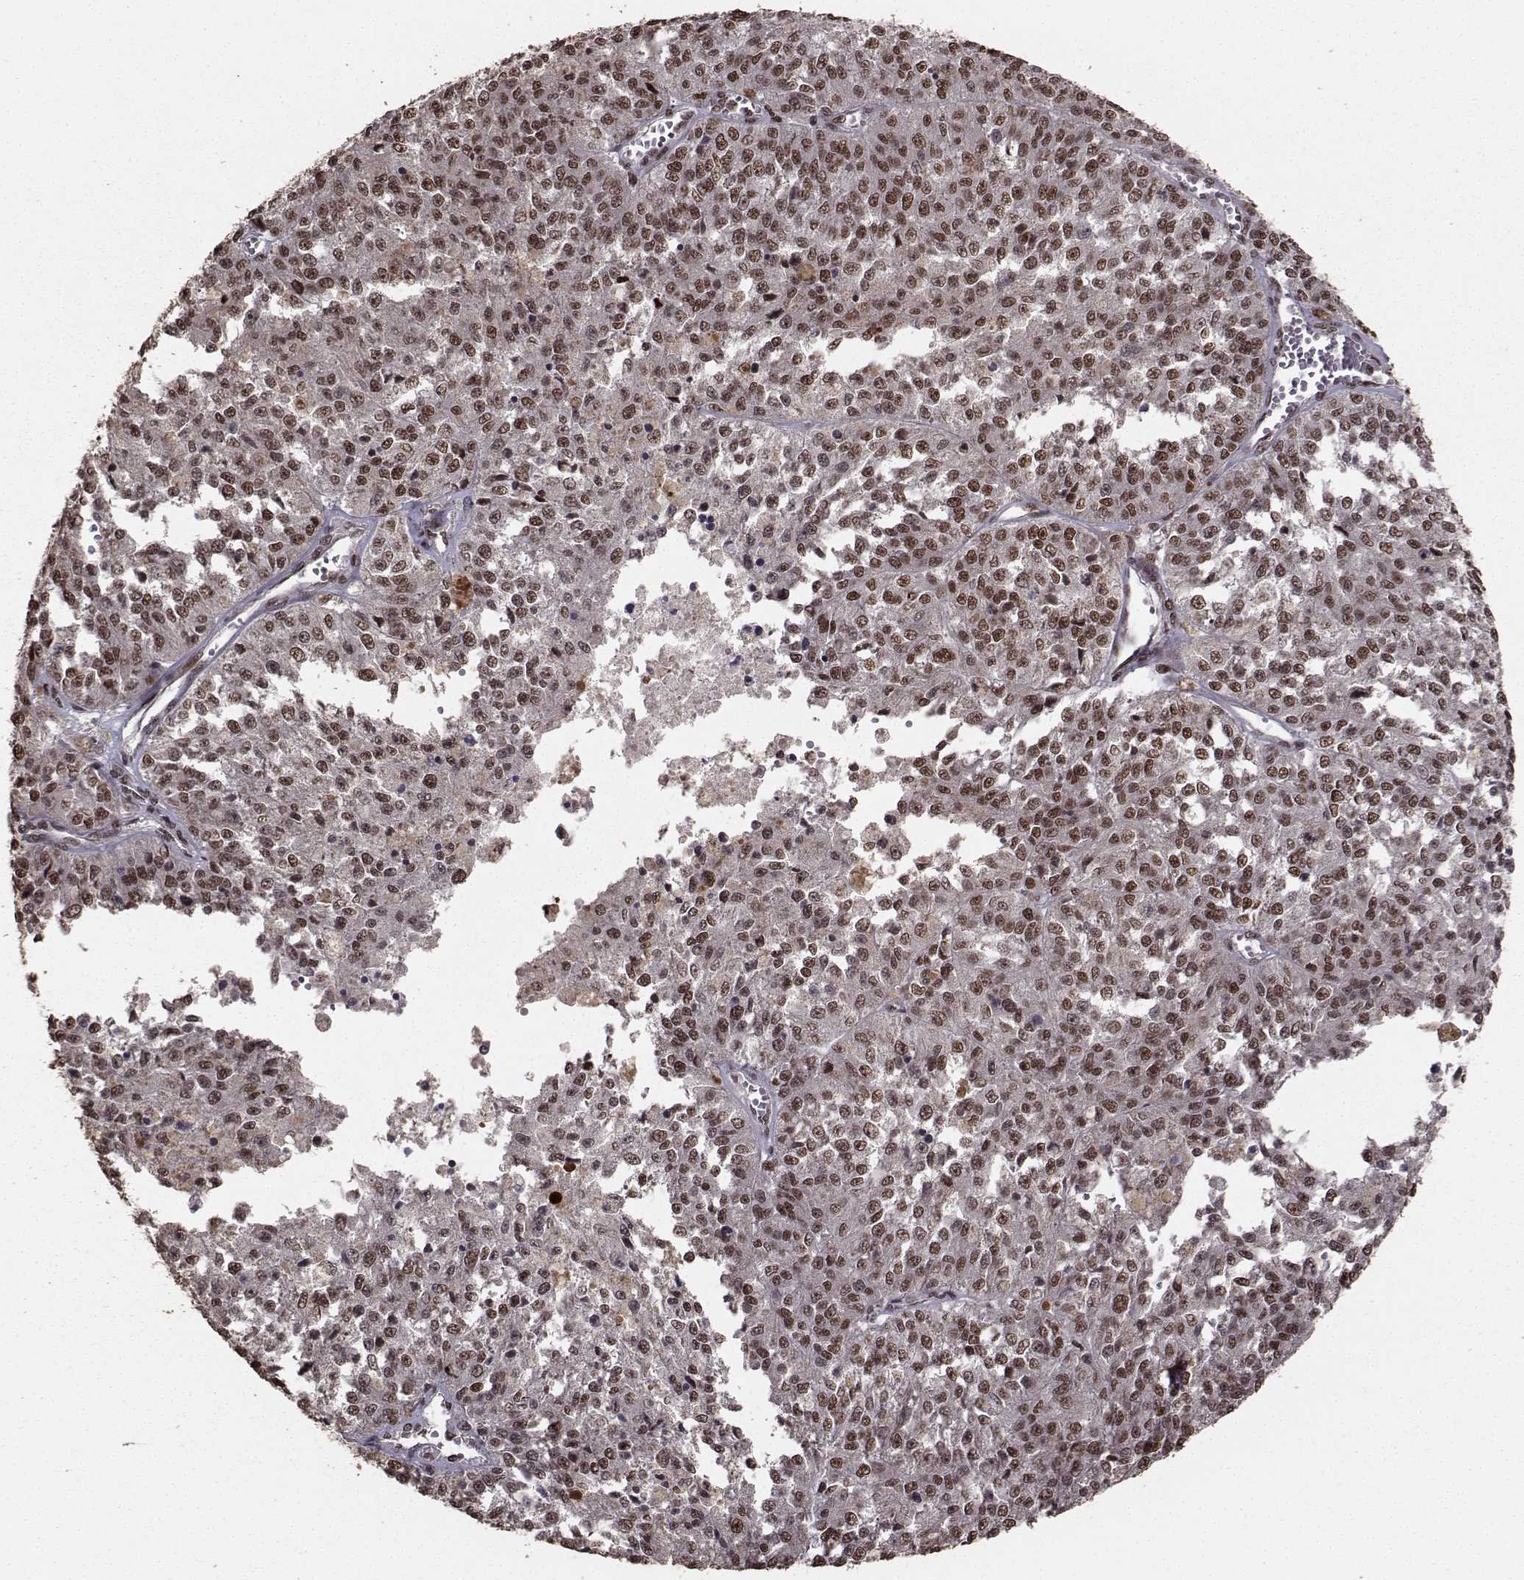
{"staining": {"intensity": "strong", "quantity": "25%-75%", "location": "nuclear"}, "tissue": "melanoma", "cell_type": "Tumor cells", "image_type": "cancer", "snomed": [{"axis": "morphology", "description": "Malignant melanoma, Metastatic site"}, {"axis": "topography", "description": "Lymph node"}], "caption": "This is an image of immunohistochemistry staining of melanoma, which shows strong staining in the nuclear of tumor cells.", "gene": "SF1", "patient": {"sex": "female", "age": 64}}